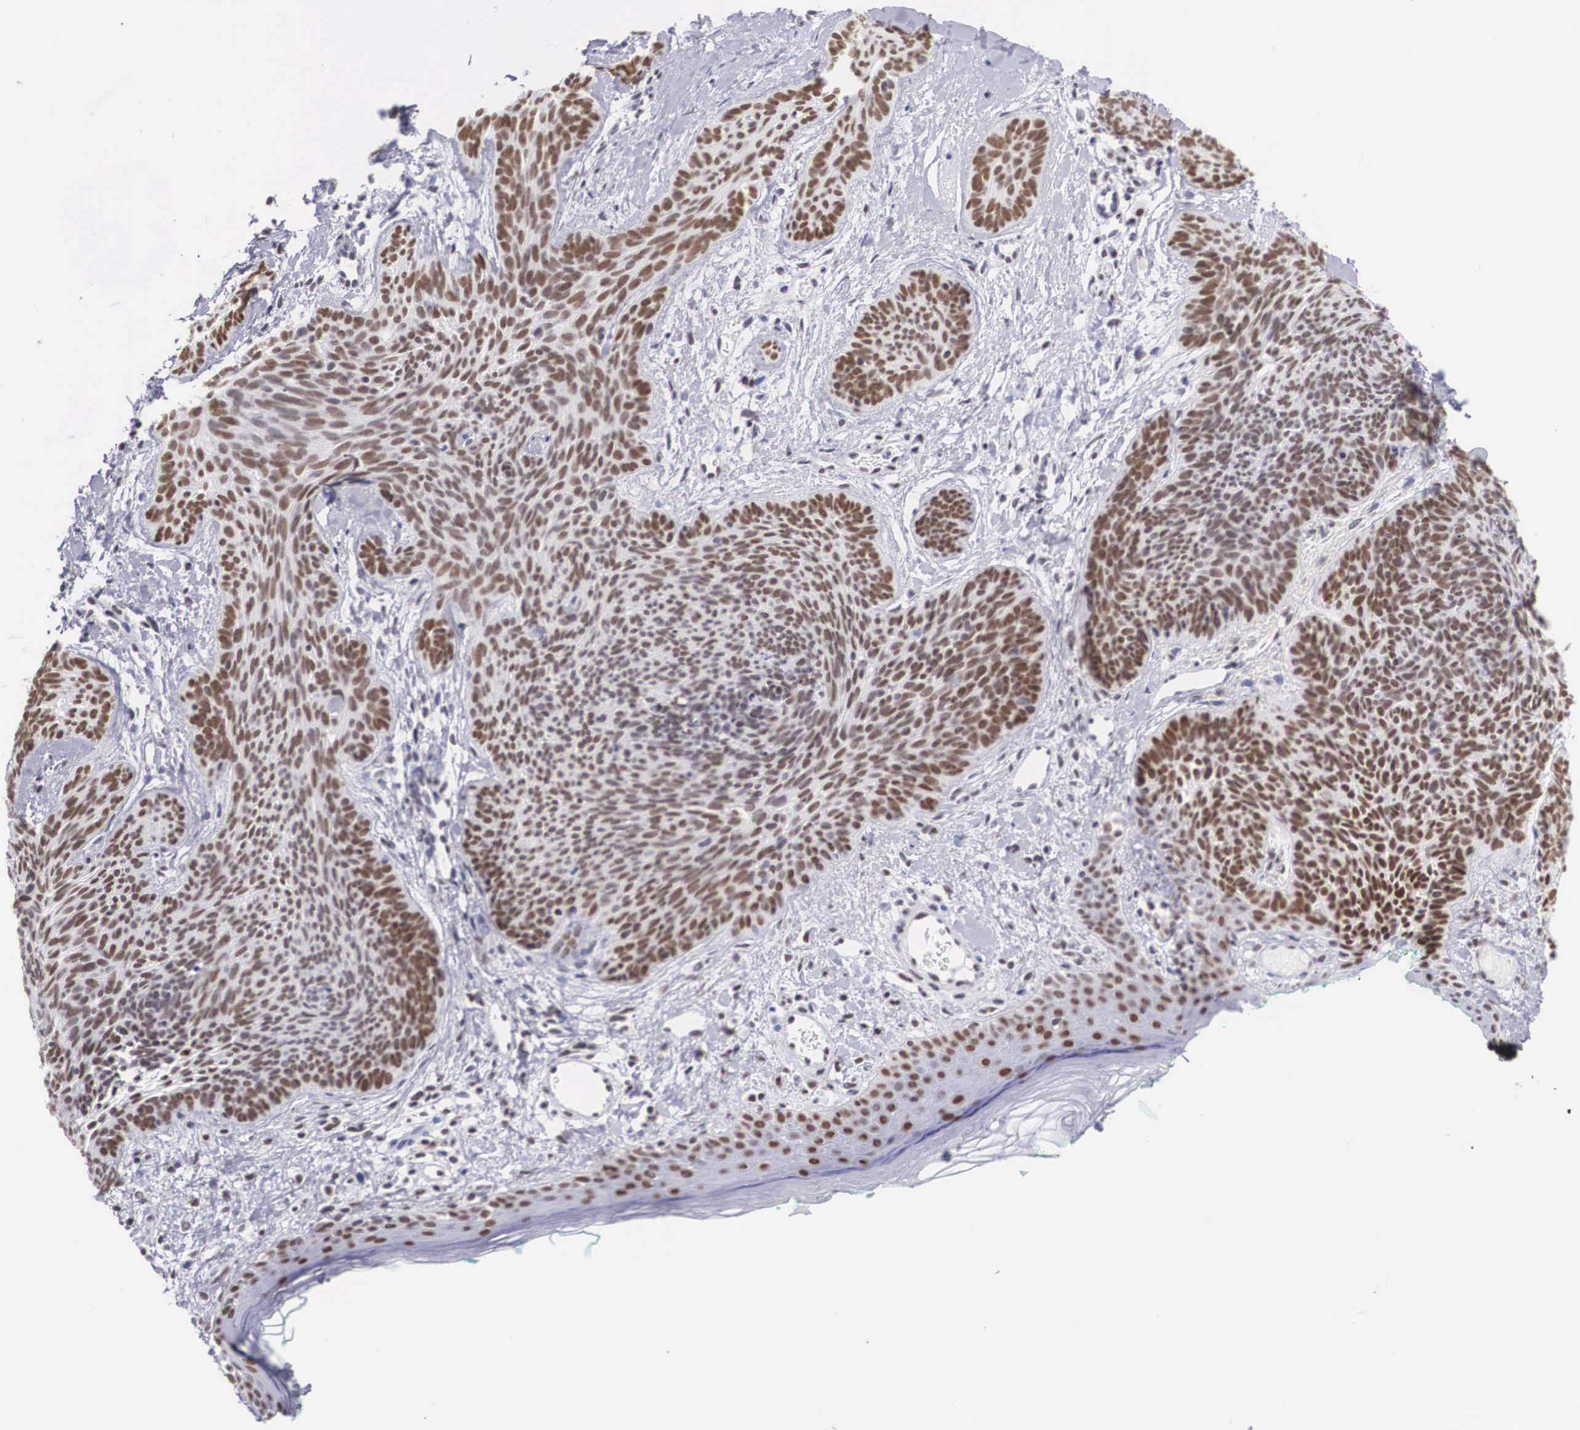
{"staining": {"intensity": "strong", "quantity": ">75%", "location": "nuclear"}, "tissue": "skin cancer", "cell_type": "Tumor cells", "image_type": "cancer", "snomed": [{"axis": "morphology", "description": "Basal cell carcinoma"}, {"axis": "topography", "description": "Skin"}], "caption": "Immunohistochemistry (IHC) staining of basal cell carcinoma (skin), which demonstrates high levels of strong nuclear positivity in approximately >75% of tumor cells indicating strong nuclear protein staining. The staining was performed using DAB (3,3'-diaminobenzidine) (brown) for protein detection and nuclei were counterstained in hematoxylin (blue).", "gene": "CSTF2", "patient": {"sex": "female", "age": 81}}